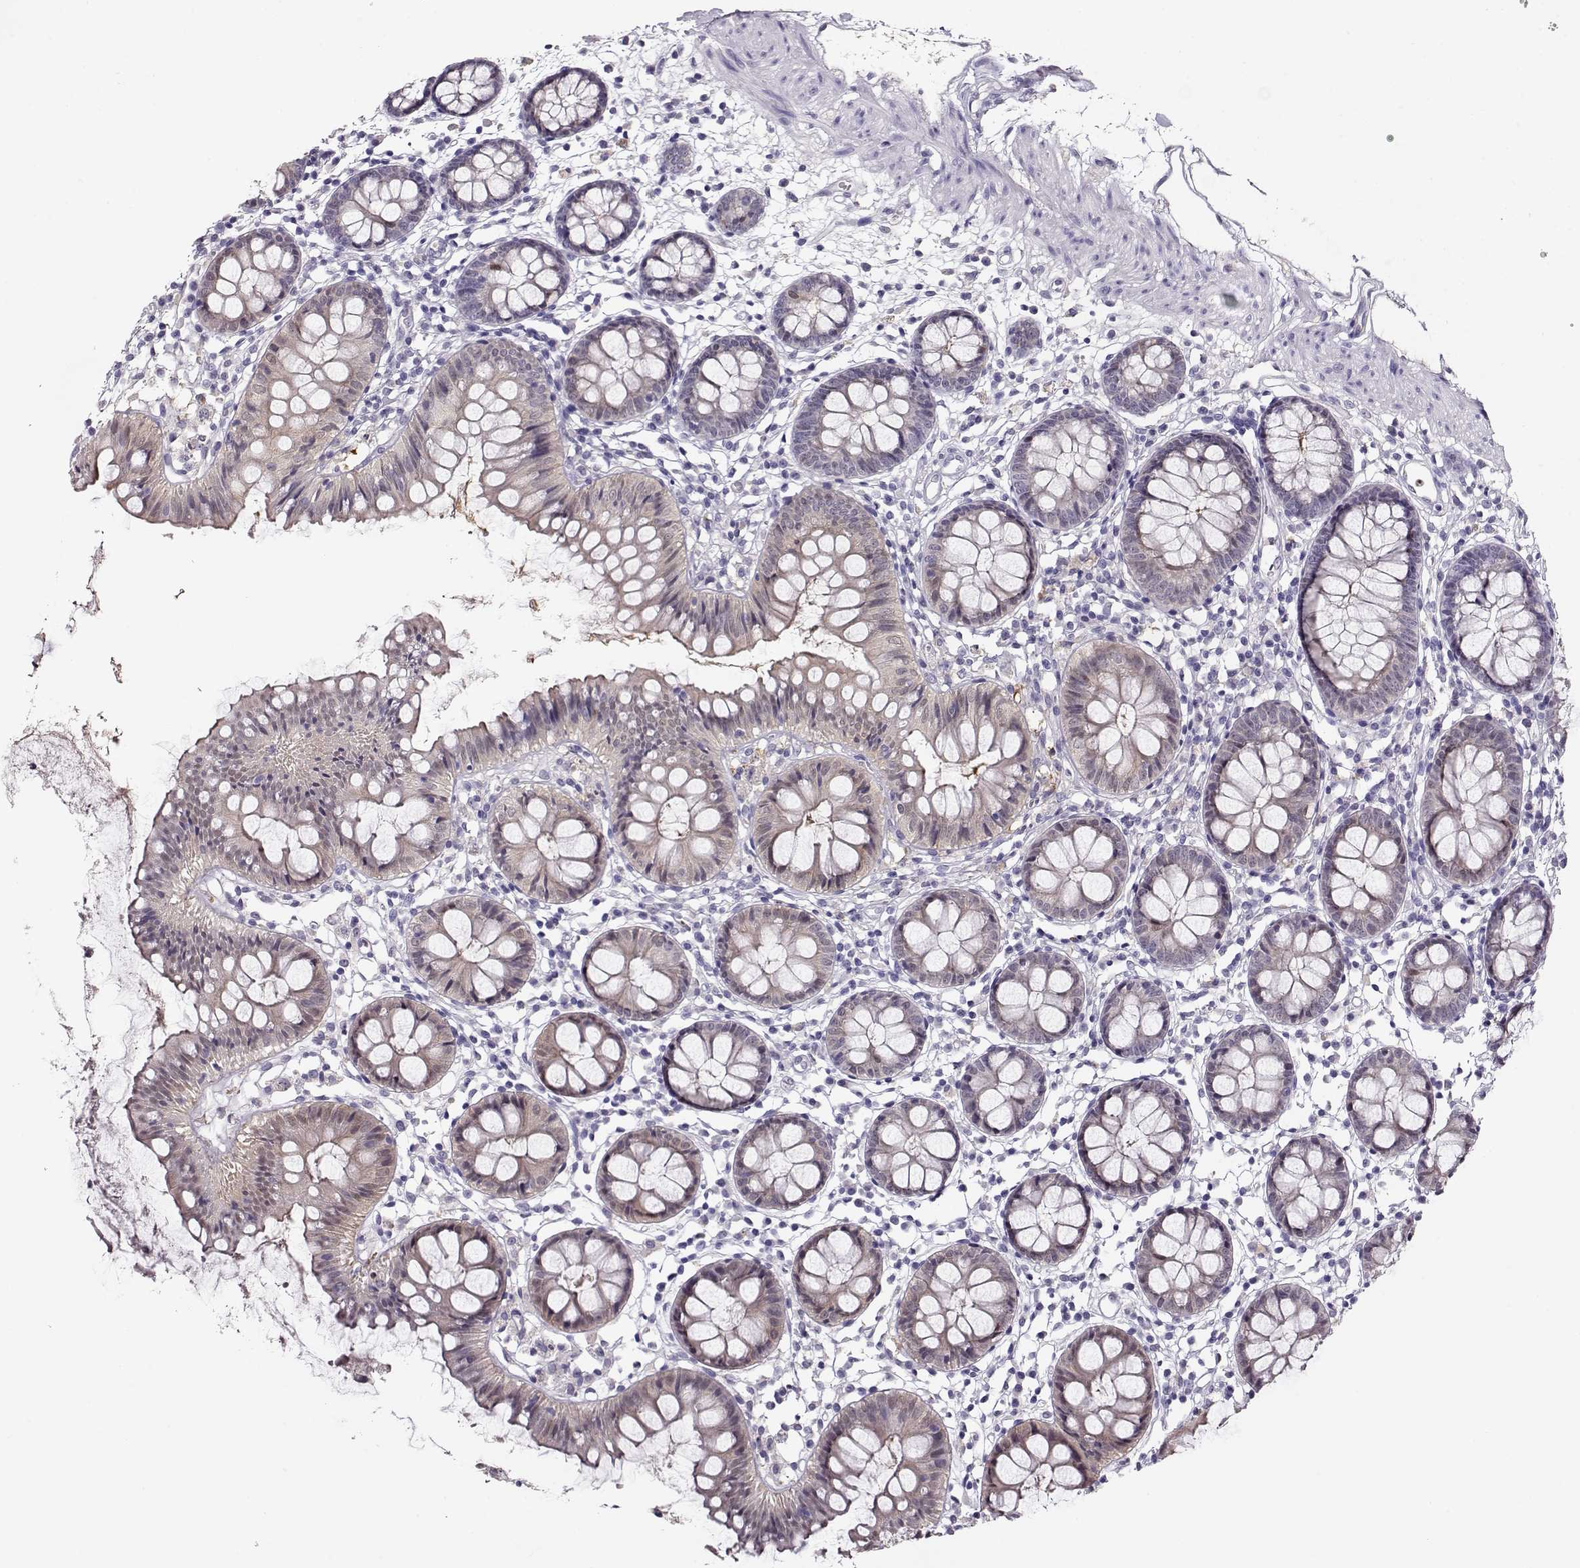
{"staining": {"intensity": "negative", "quantity": "none", "location": "none"}, "tissue": "colon", "cell_type": "Endothelial cells", "image_type": "normal", "snomed": [{"axis": "morphology", "description": "Normal tissue, NOS"}, {"axis": "topography", "description": "Colon"}], "caption": "A high-resolution photomicrograph shows immunohistochemistry (IHC) staining of benign colon, which shows no significant positivity in endothelial cells. (DAB immunohistochemistry, high magnification).", "gene": "CCR8", "patient": {"sex": "female", "age": 84}}